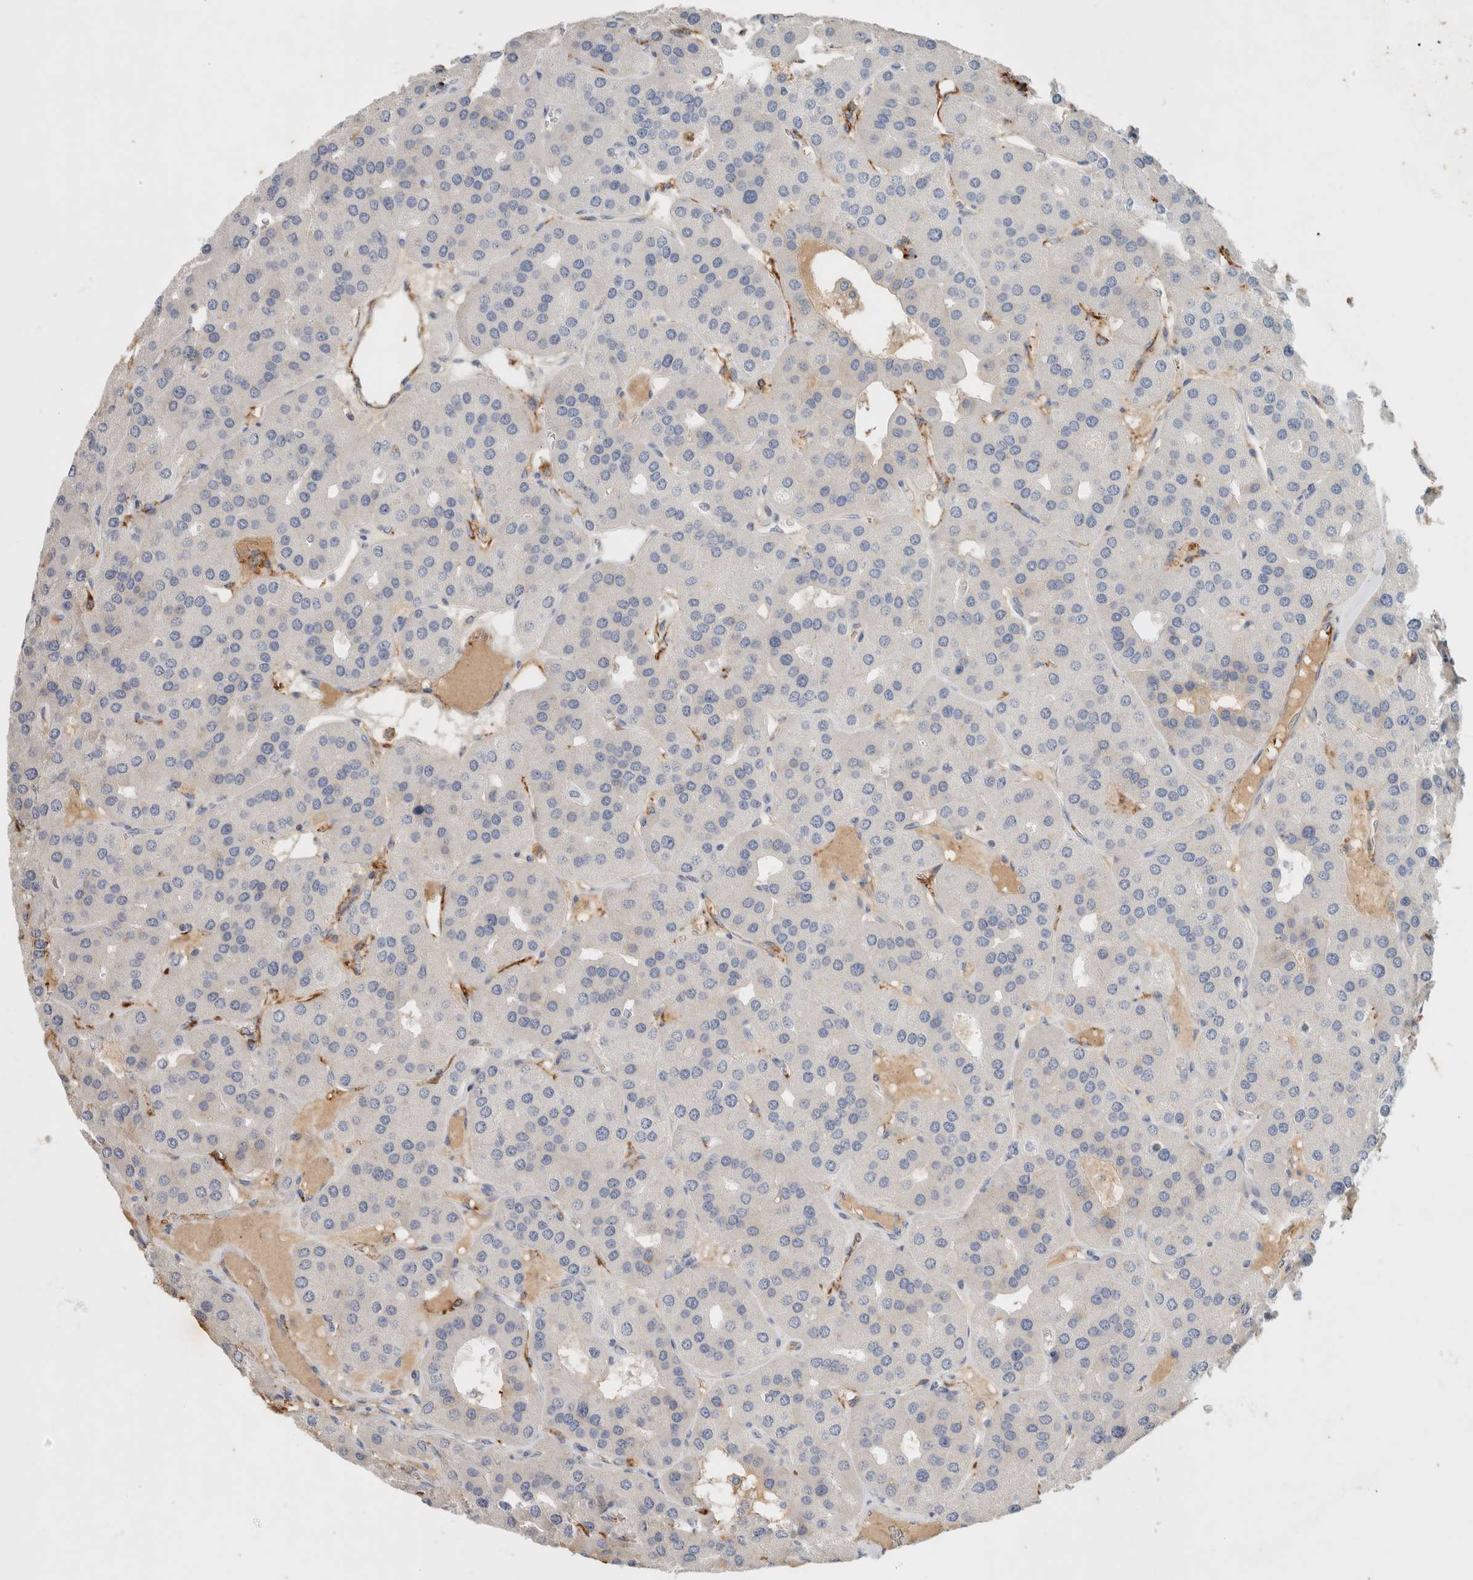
{"staining": {"intensity": "negative", "quantity": "none", "location": "none"}, "tissue": "parathyroid gland", "cell_type": "Glandular cells", "image_type": "normal", "snomed": [{"axis": "morphology", "description": "Normal tissue, NOS"}, {"axis": "morphology", "description": "Adenoma, NOS"}, {"axis": "topography", "description": "Parathyroid gland"}], "caption": "Protein analysis of normal parathyroid gland demonstrates no significant positivity in glandular cells. (DAB immunohistochemistry with hematoxylin counter stain).", "gene": "CD36", "patient": {"sex": "female", "age": 86}}